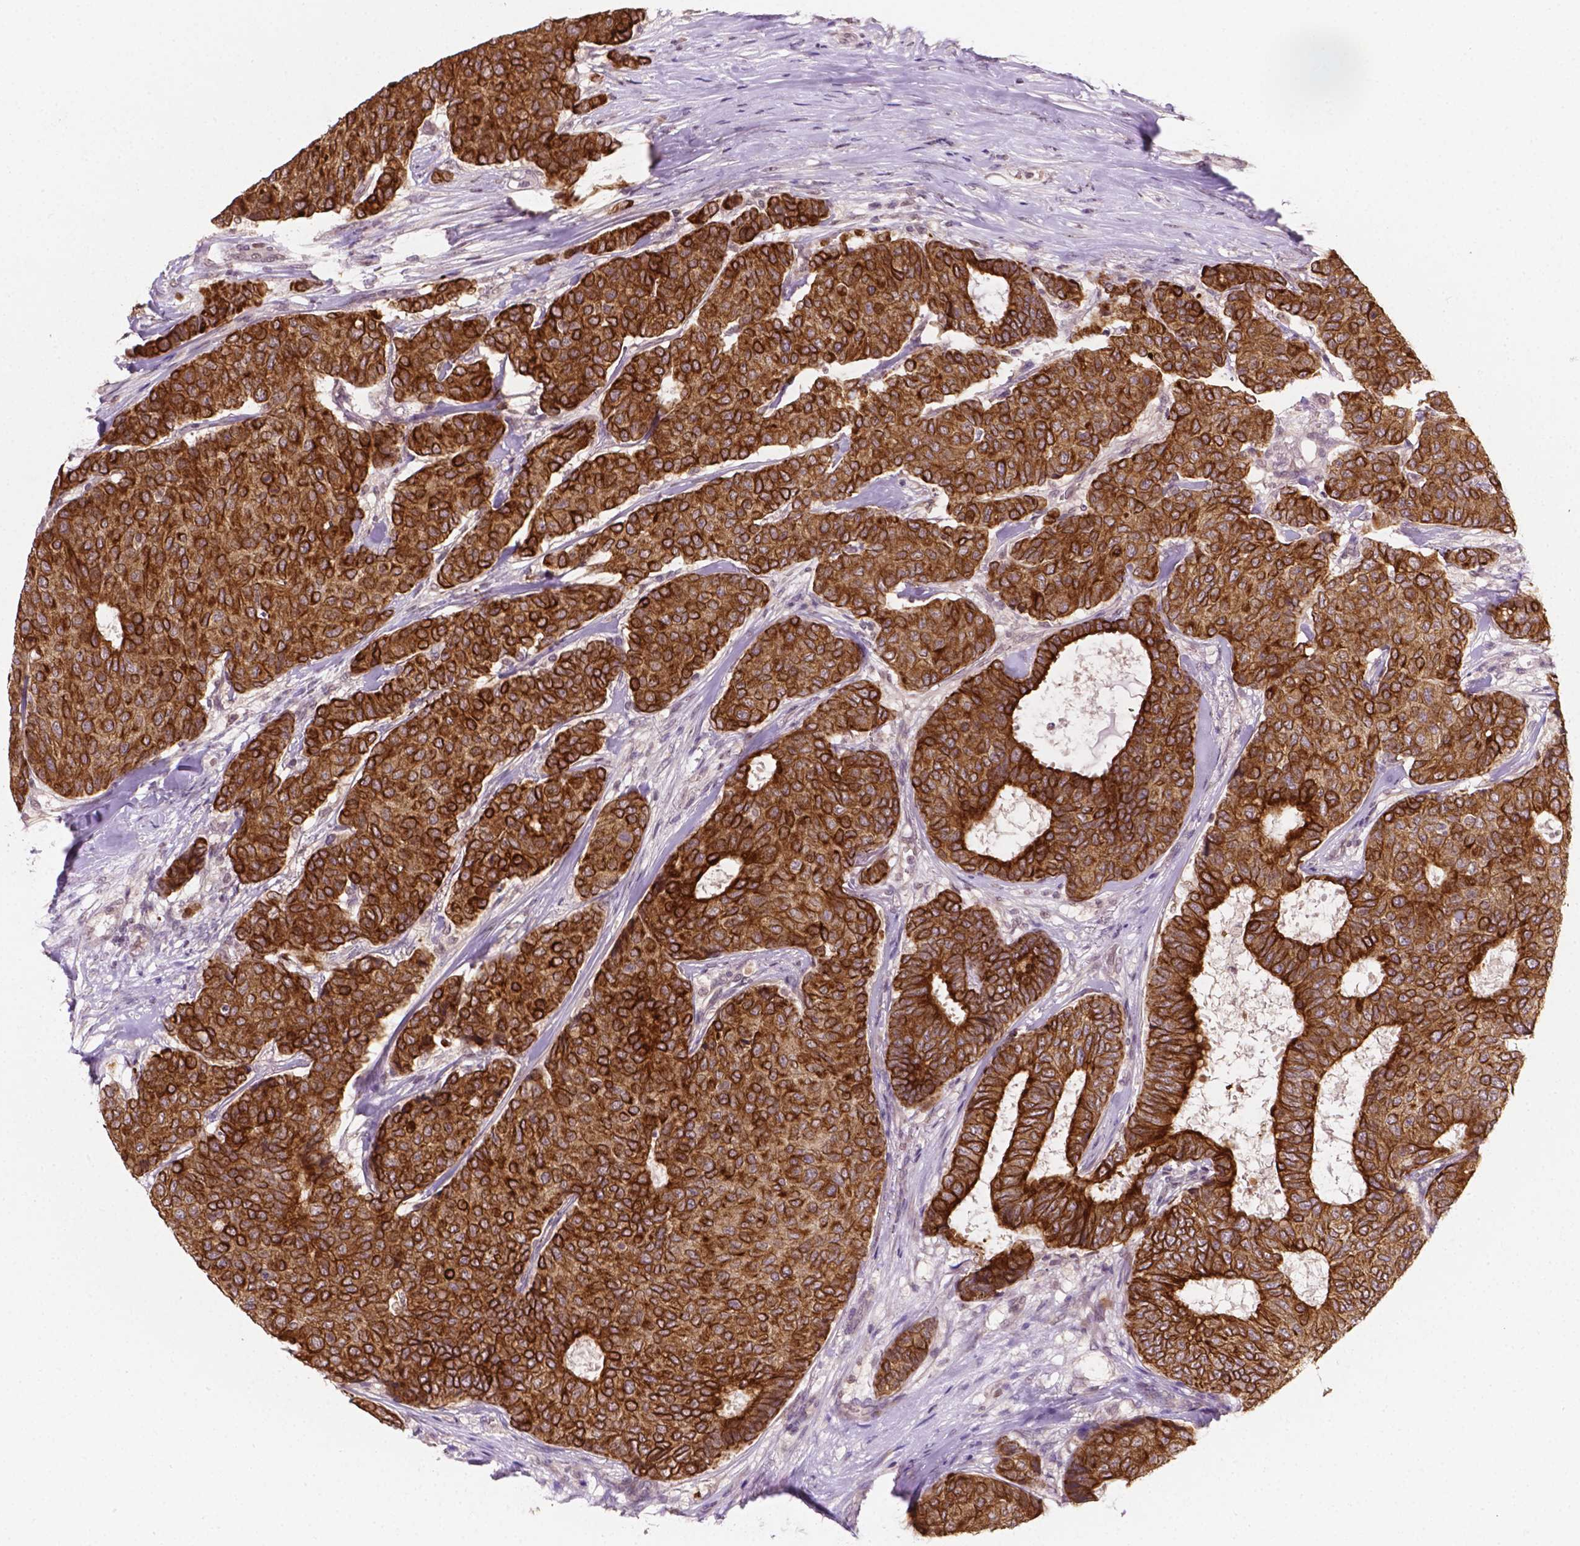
{"staining": {"intensity": "strong", "quantity": ">75%", "location": "cytoplasmic/membranous"}, "tissue": "breast cancer", "cell_type": "Tumor cells", "image_type": "cancer", "snomed": [{"axis": "morphology", "description": "Duct carcinoma"}, {"axis": "topography", "description": "Breast"}], "caption": "A high amount of strong cytoplasmic/membranous positivity is appreciated in about >75% of tumor cells in invasive ductal carcinoma (breast) tissue. The protein is stained brown, and the nuclei are stained in blue (DAB (3,3'-diaminobenzidine) IHC with brightfield microscopy, high magnification).", "gene": "SHLD3", "patient": {"sex": "female", "age": 75}}